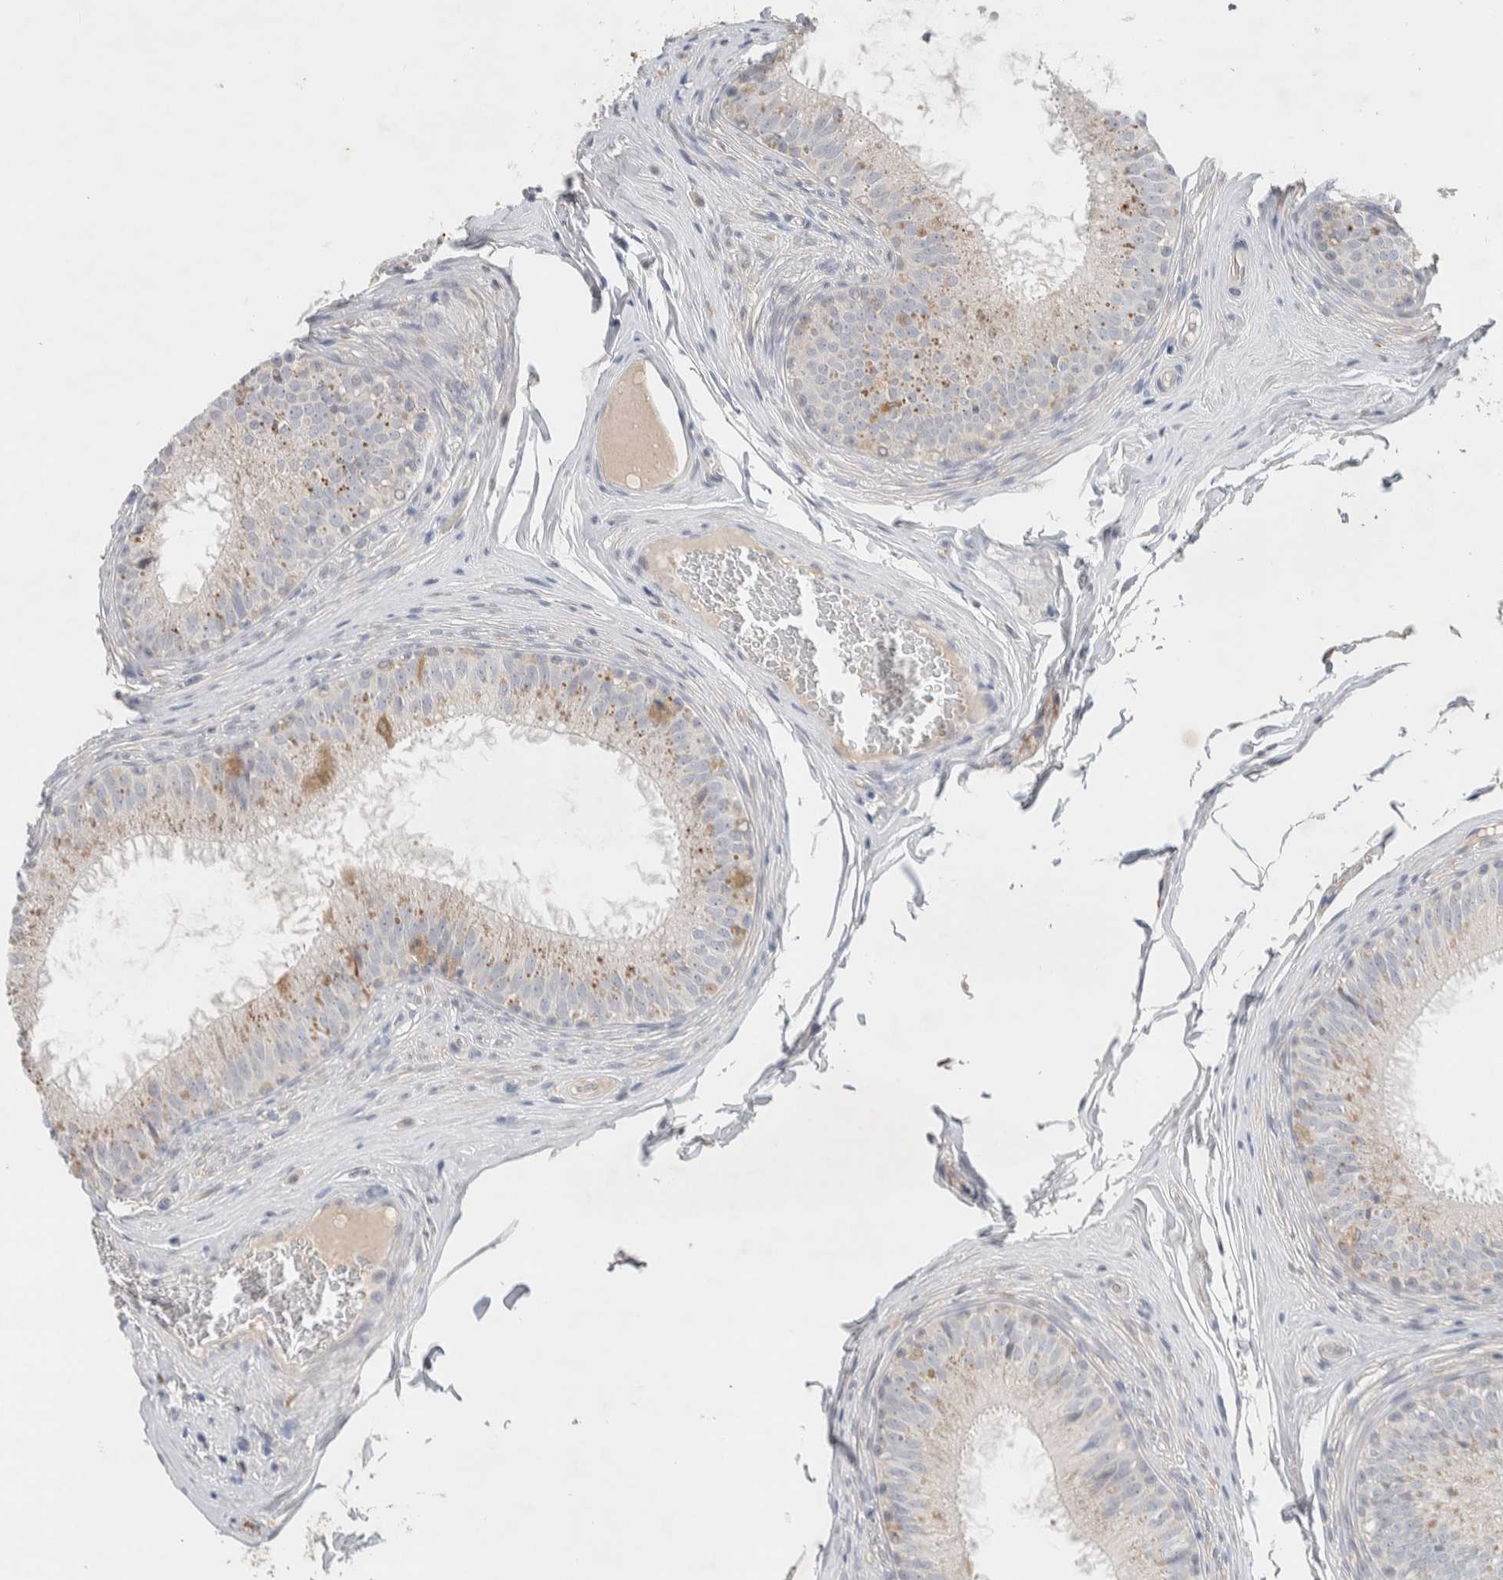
{"staining": {"intensity": "moderate", "quantity": "<25%", "location": "cytoplasmic/membranous"}, "tissue": "epididymis", "cell_type": "Glandular cells", "image_type": "normal", "snomed": [{"axis": "morphology", "description": "Normal tissue, NOS"}, {"axis": "topography", "description": "Epididymis"}], "caption": "The photomicrograph exhibits immunohistochemical staining of normal epididymis. There is moderate cytoplasmic/membranous positivity is seen in about <25% of glandular cells. The protein is stained brown, and the nuclei are stained in blue (DAB IHC with brightfield microscopy, high magnification).", "gene": "DEPTOR", "patient": {"sex": "male", "age": 32}}